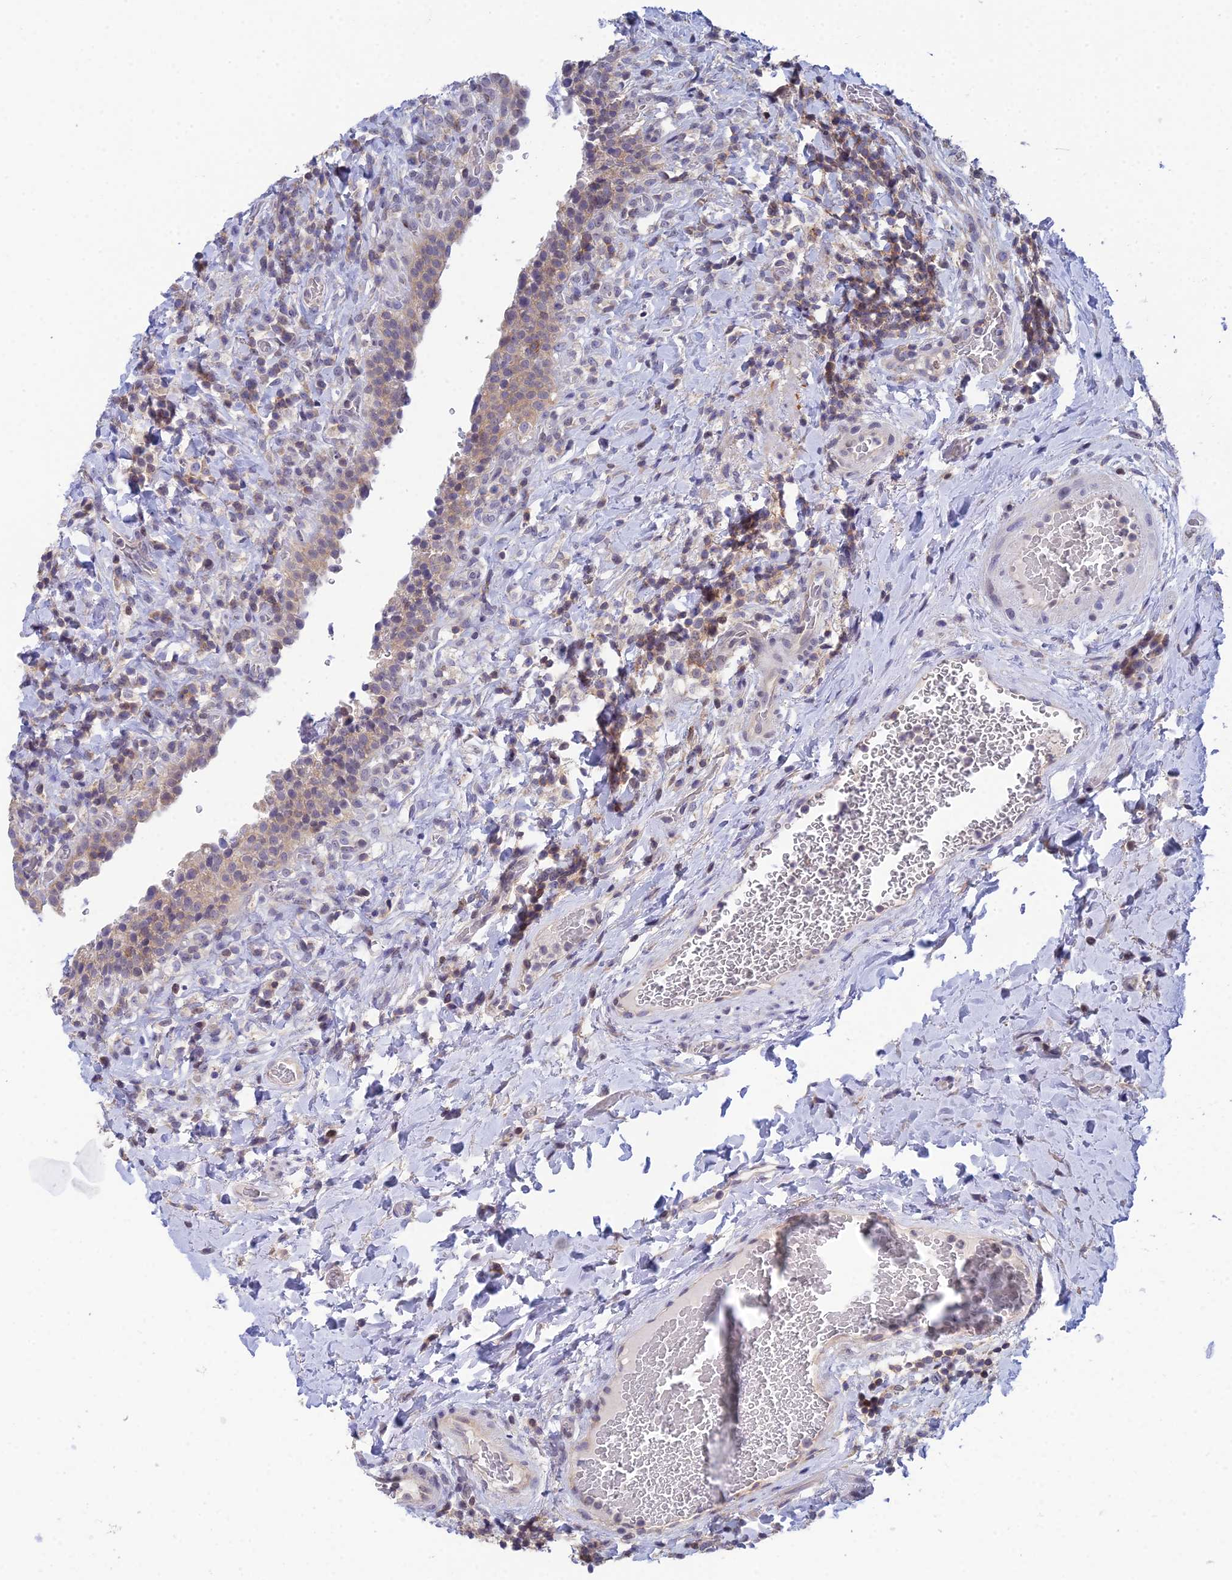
{"staining": {"intensity": "weak", "quantity": ">75%", "location": "cytoplasmic/membranous"}, "tissue": "urinary bladder", "cell_type": "Urothelial cells", "image_type": "normal", "snomed": [{"axis": "morphology", "description": "Normal tissue, NOS"}, {"axis": "morphology", "description": "Inflammation, NOS"}, {"axis": "topography", "description": "Urinary bladder"}], "caption": "DAB immunohistochemical staining of benign urinary bladder exhibits weak cytoplasmic/membranous protein expression in about >75% of urothelial cells. (DAB = brown stain, brightfield microscopy at high magnification).", "gene": "ELOA2", "patient": {"sex": "male", "age": 64}}